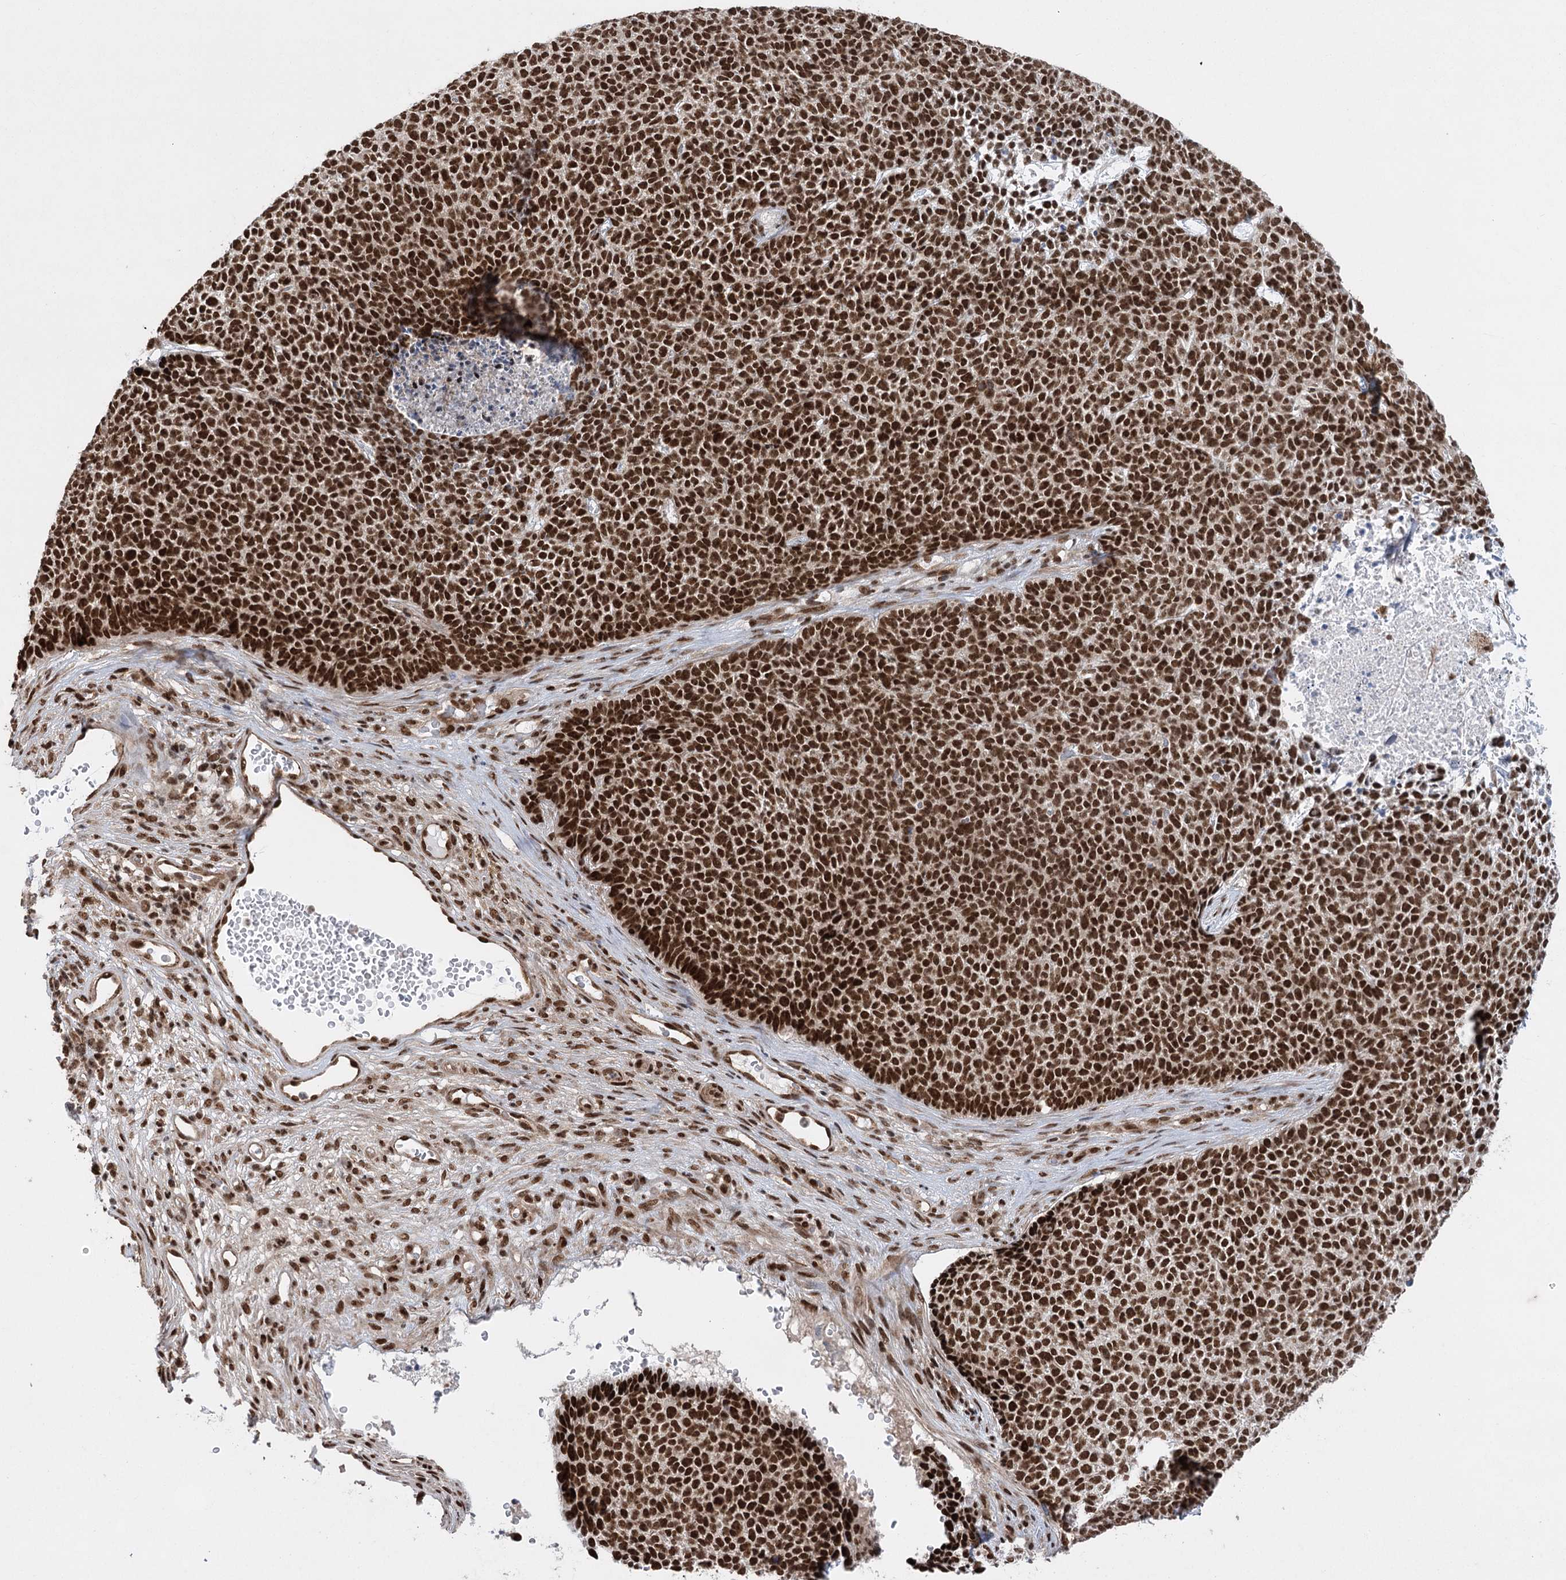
{"staining": {"intensity": "strong", "quantity": ">75%", "location": "nuclear"}, "tissue": "skin cancer", "cell_type": "Tumor cells", "image_type": "cancer", "snomed": [{"axis": "morphology", "description": "Basal cell carcinoma"}, {"axis": "topography", "description": "Skin"}], "caption": "Immunohistochemical staining of human skin cancer demonstrates high levels of strong nuclear positivity in approximately >75% of tumor cells.", "gene": "ZCCHC8", "patient": {"sex": "female", "age": 84}}